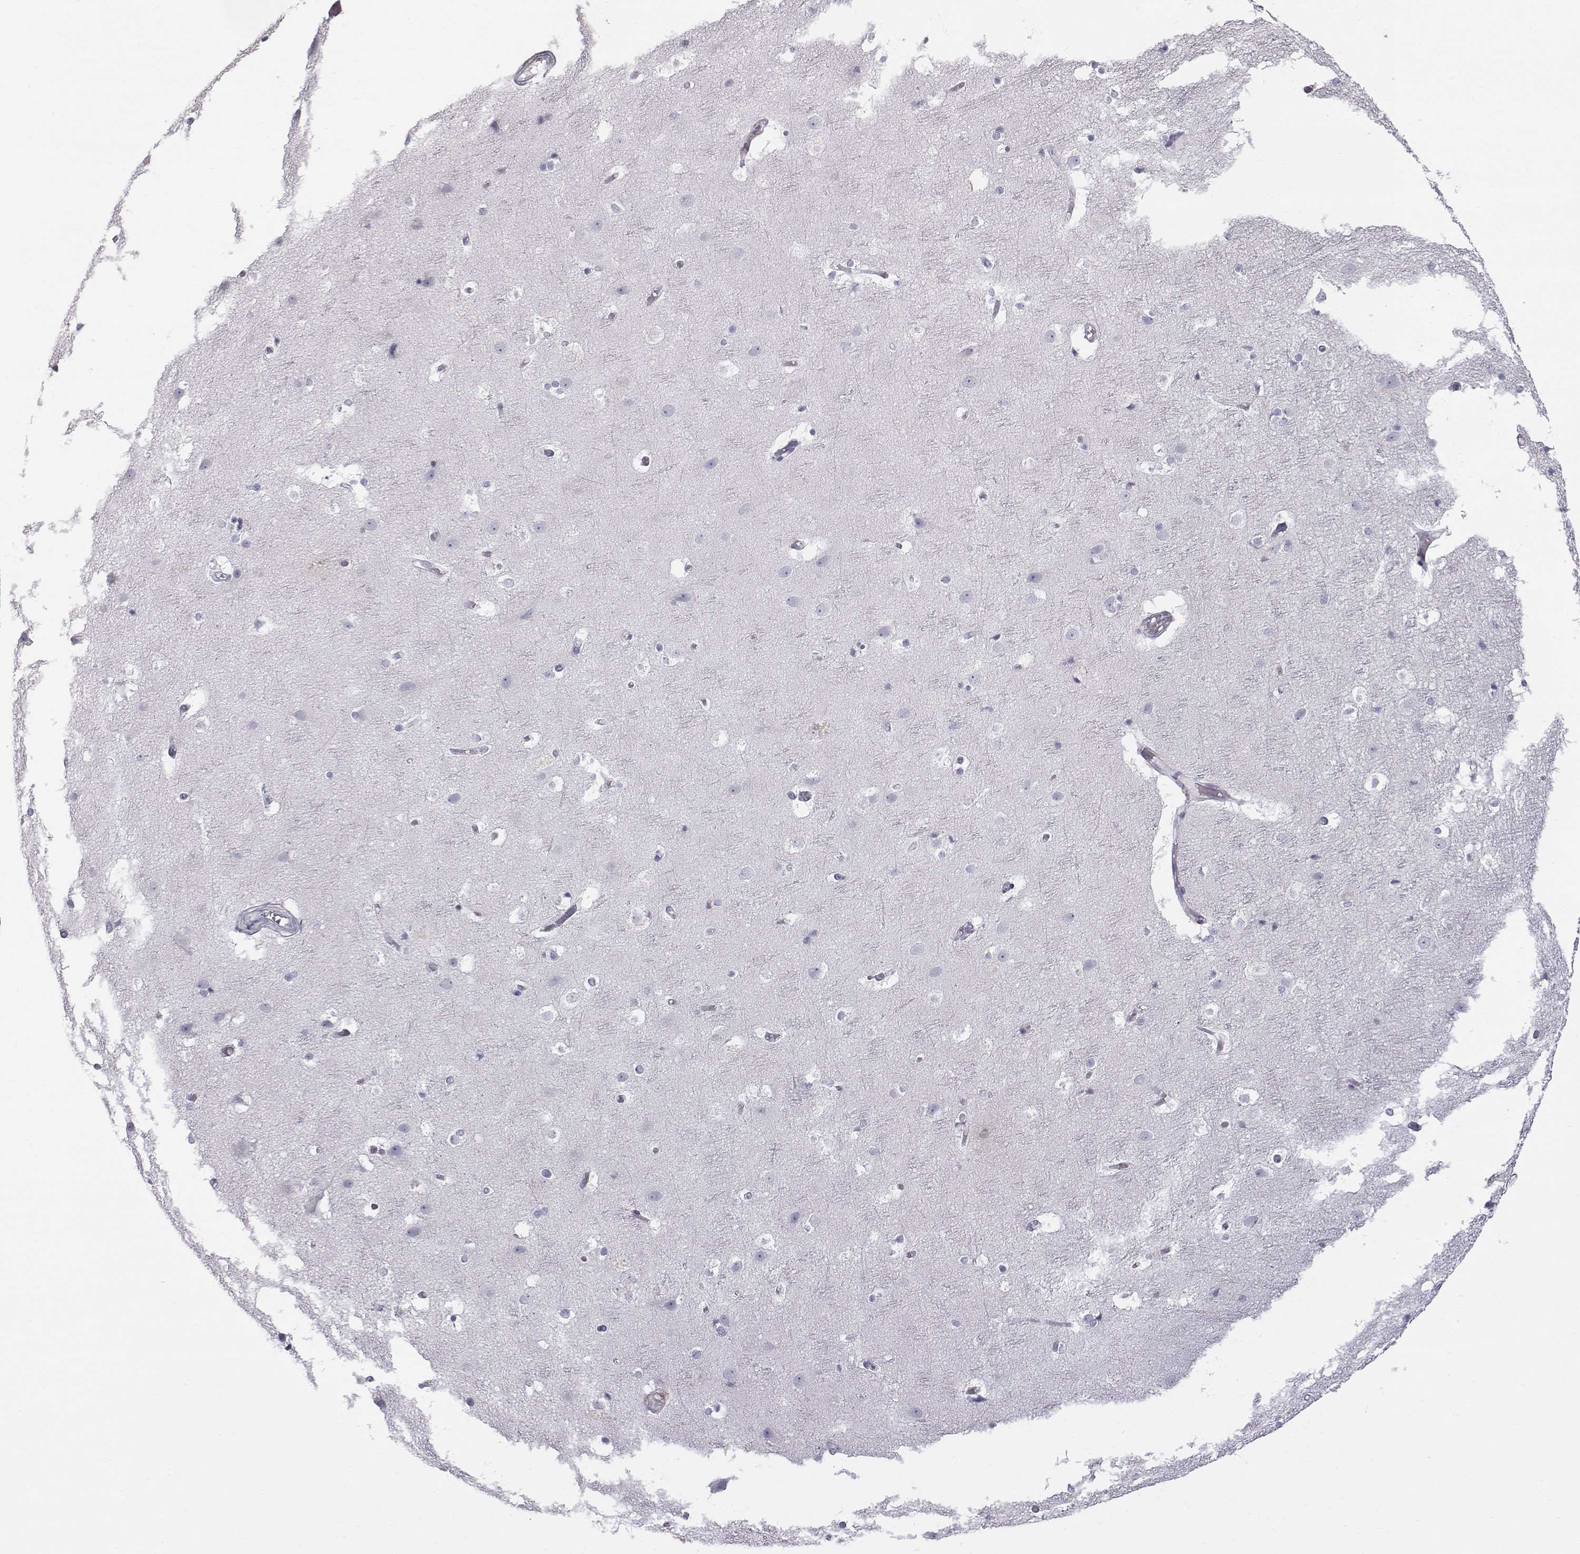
{"staining": {"intensity": "negative", "quantity": "none", "location": "none"}, "tissue": "cerebral cortex", "cell_type": "Endothelial cells", "image_type": "normal", "snomed": [{"axis": "morphology", "description": "Normal tissue, NOS"}, {"axis": "topography", "description": "Cerebral cortex"}], "caption": "High magnification brightfield microscopy of benign cerebral cortex stained with DAB (brown) and counterstained with hematoxylin (blue): endothelial cells show no significant positivity.", "gene": "C6orf58", "patient": {"sex": "female", "age": 52}}